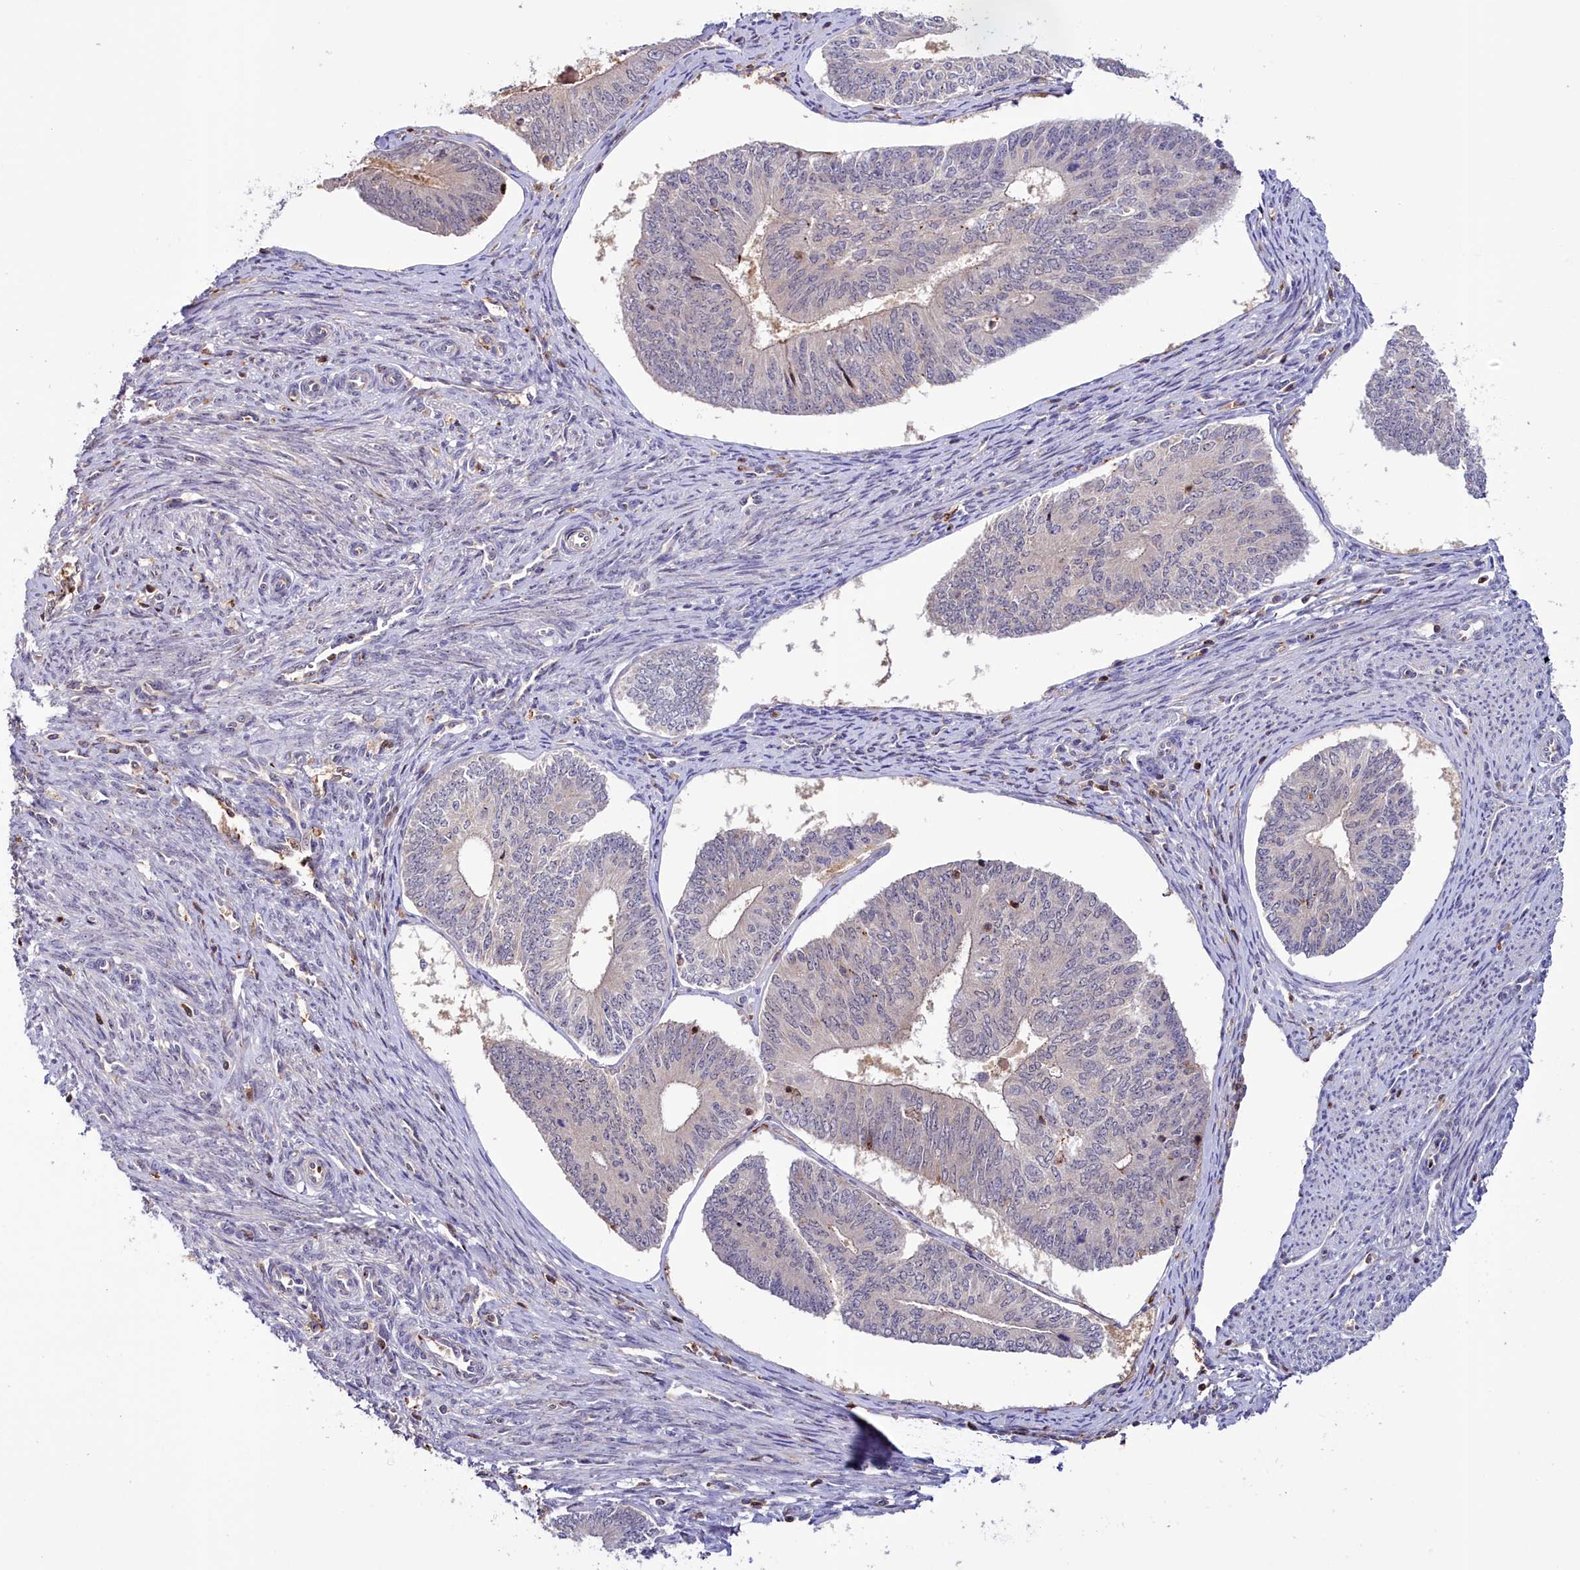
{"staining": {"intensity": "negative", "quantity": "none", "location": "none"}, "tissue": "endometrial cancer", "cell_type": "Tumor cells", "image_type": "cancer", "snomed": [{"axis": "morphology", "description": "Adenocarcinoma, NOS"}, {"axis": "topography", "description": "Endometrium"}], "caption": "IHC of adenocarcinoma (endometrial) exhibits no positivity in tumor cells.", "gene": "NEURL4", "patient": {"sex": "female", "age": 68}}